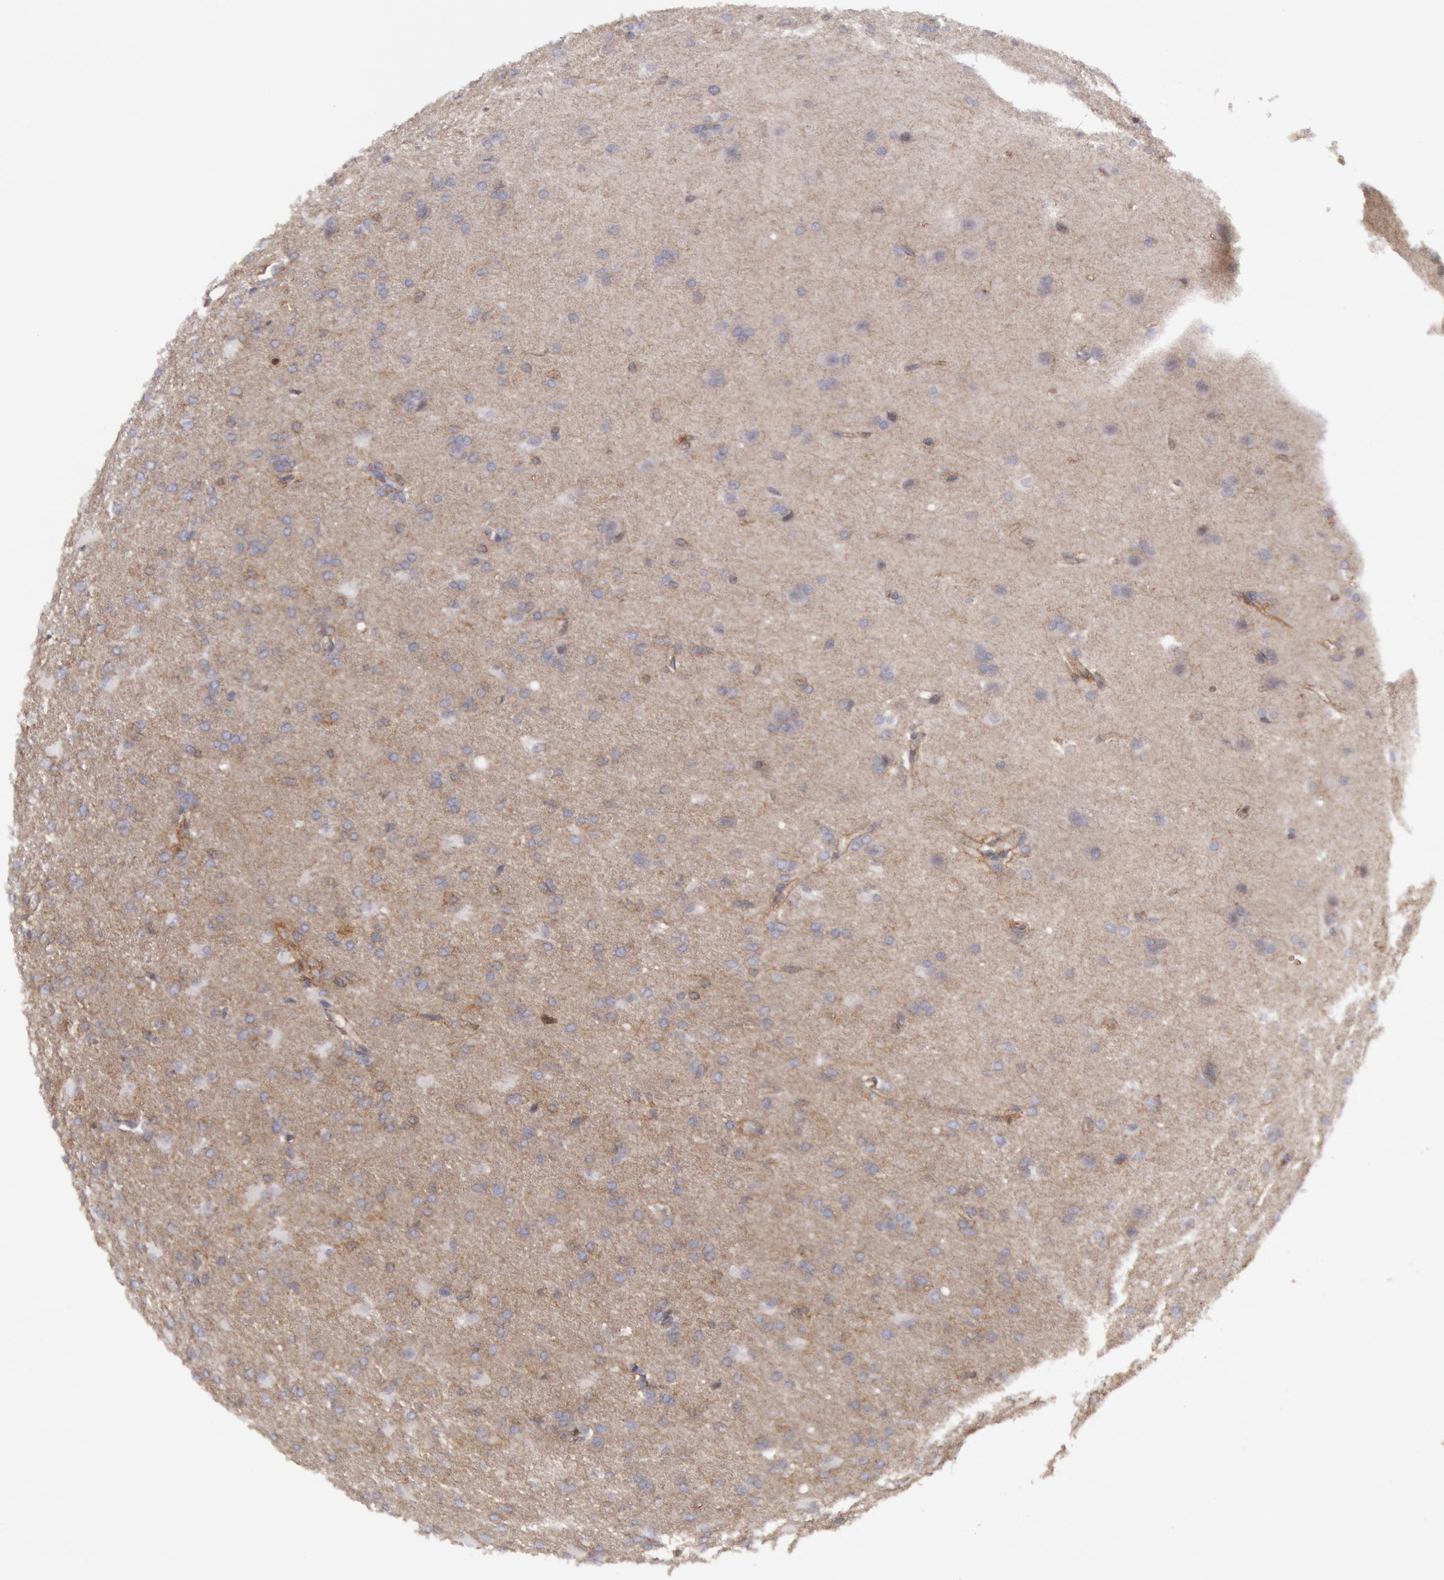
{"staining": {"intensity": "weak", "quantity": "<25%", "location": "cytoplasmic/membranous"}, "tissue": "glioma", "cell_type": "Tumor cells", "image_type": "cancer", "snomed": [{"axis": "morphology", "description": "Glioma, malignant, High grade"}, {"axis": "topography", "description": "Brain"}], "caption": "DAB (3,3'-diaminobenzidine) immunohistochemical staining of human malignant glioma (high-grade) displays no significant positivity in tumor cells.", "gene": "STX4", "patient": {"sex": "male", "age": 68}}